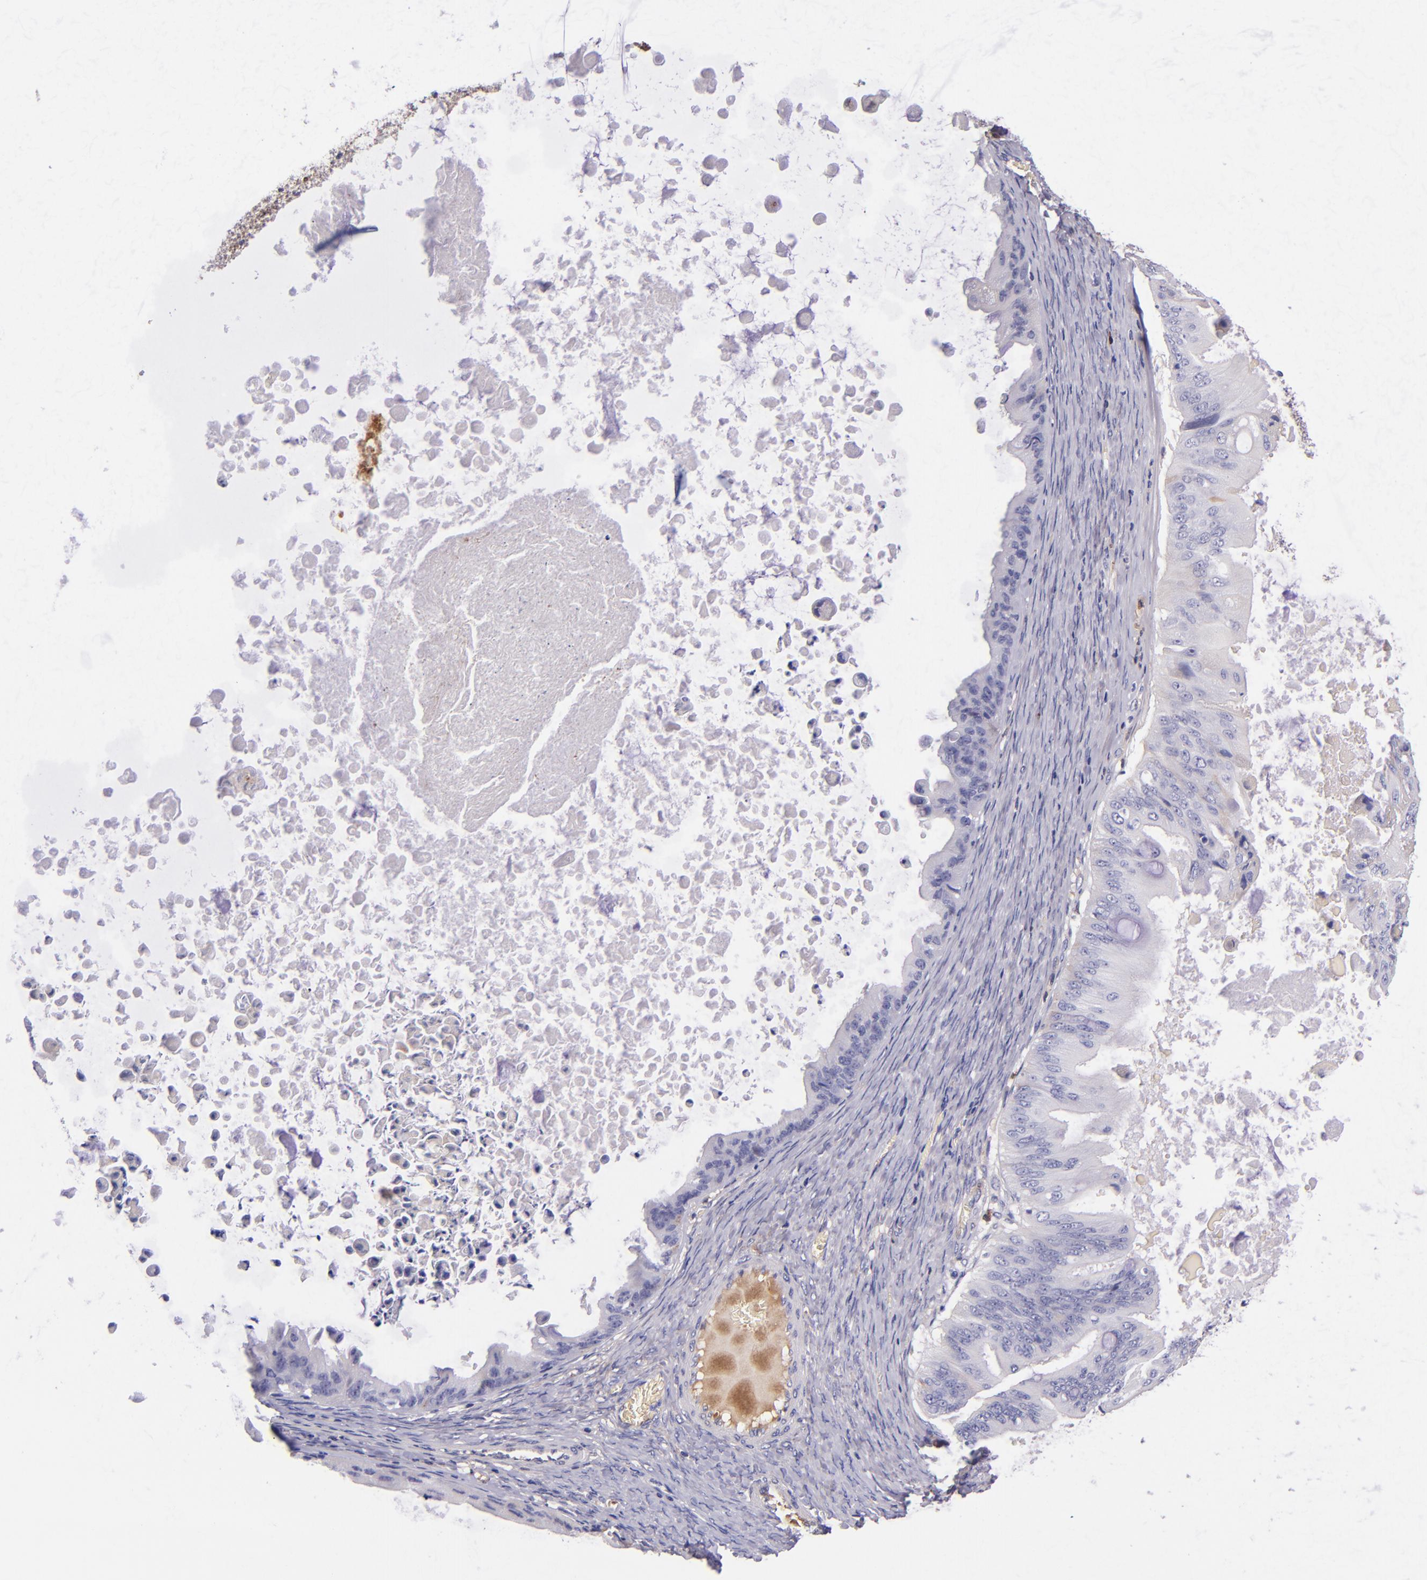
{"staining": {"intensity": "negative", "quantity": "none", "location": "none"}, "tissue": "ovarian cancer", "cell_type": "Tumor cells", "image_type": "cancer", "snomed": [{"axis": "morphology", "description": "Cystadenocarcinoma, mucinous, NOS"}, {"axis": "topography", "description": "Ovary"}], "caption": "DAB (3,3'-diaminobenzidine) immunohistochemical staining of ovarian cancer exhibits no significant staining in tumor cells. (DAB (3,3'-diaminobenzidine) immunohistochemistry visualized using brightfield microscopy, high magnification).", "gene": "KNG1", "patient": {"sex": "female", "age": 37}}